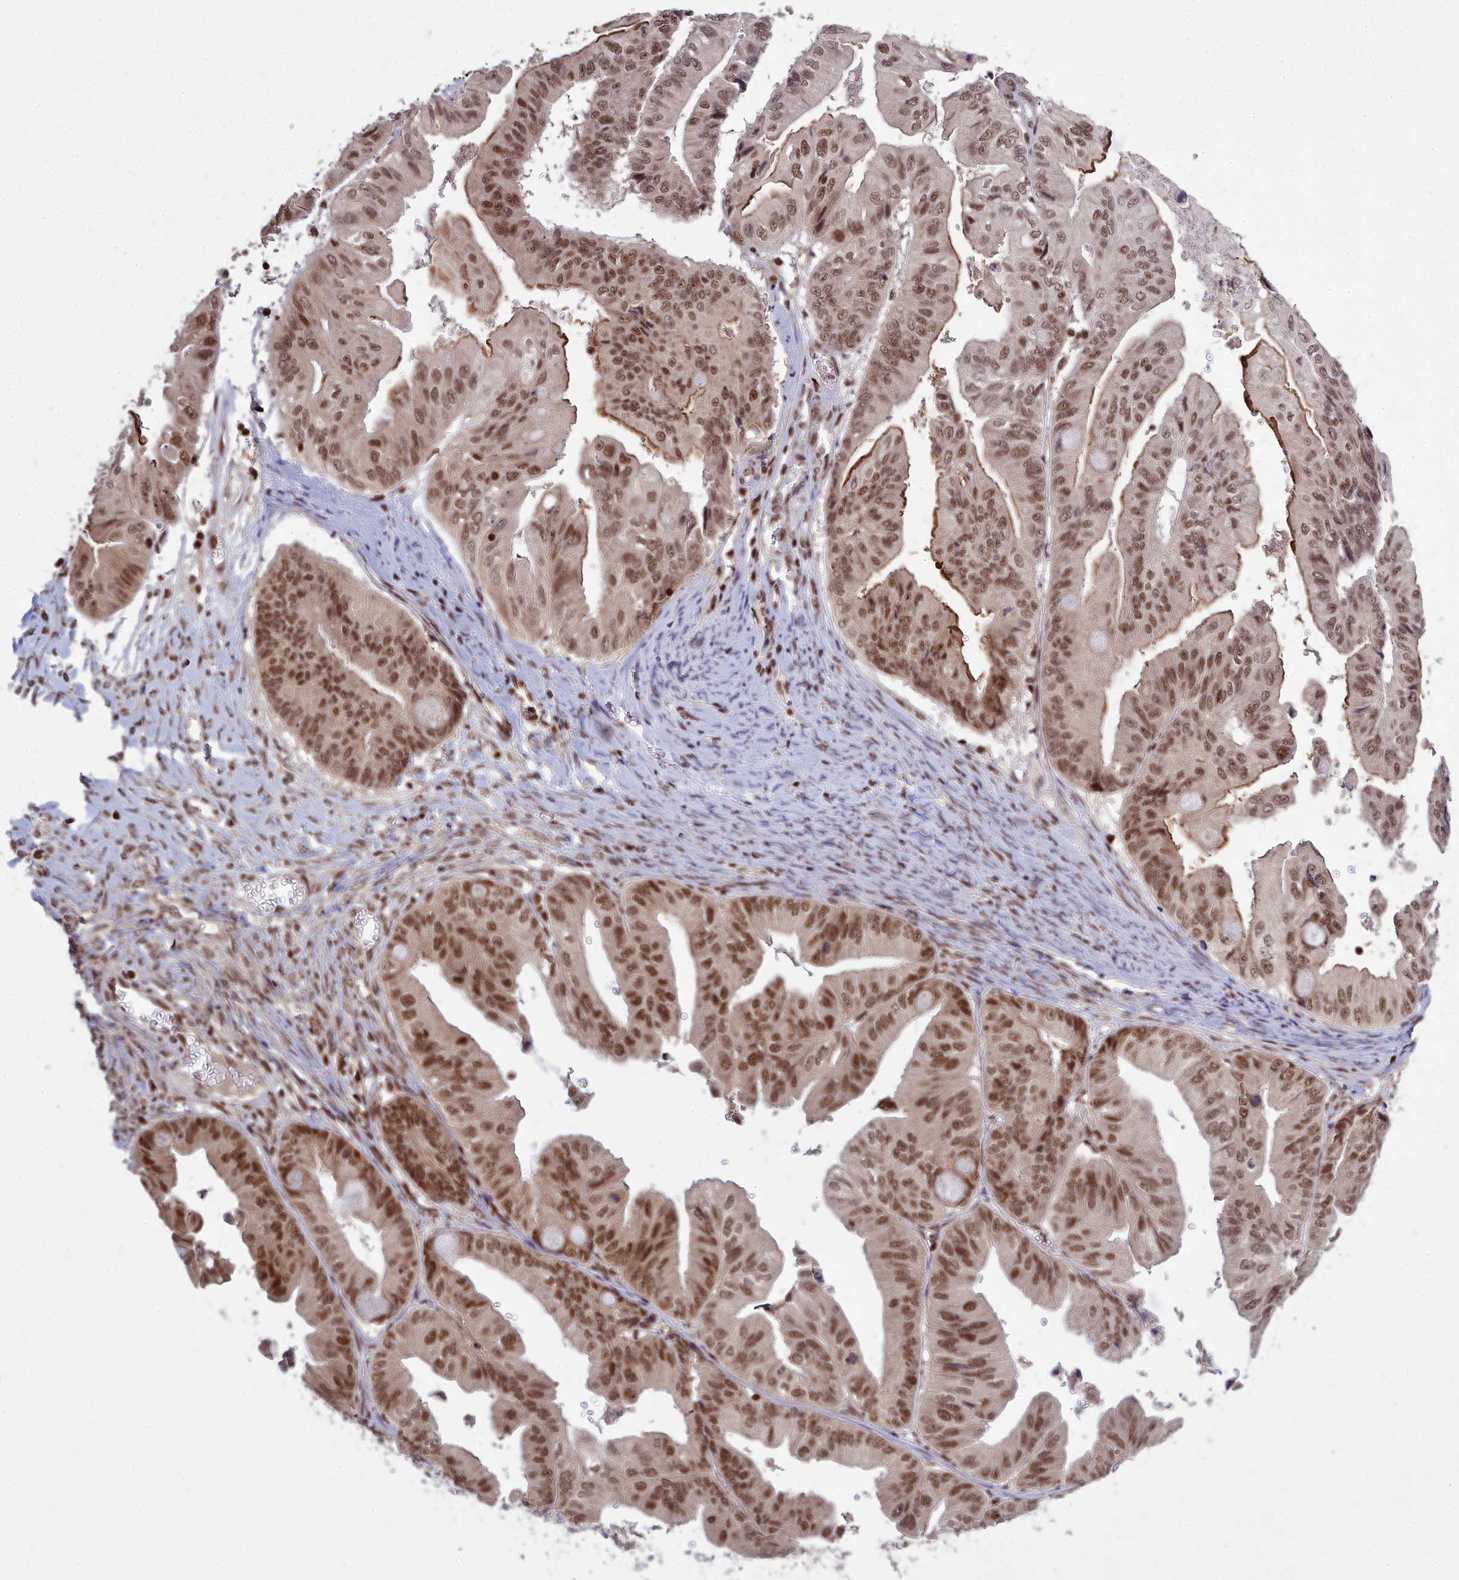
{"staining": {"intensity": "moderate", "quantity": ">75%", "location": "cytoplasmic/membranous,nuclear"}, "tissue": "ovarian cancer", "cell_type": "Tumor cells", "image_type": "cancer", "snomed": [{"axis": "morphology", "description": "Cystadenocarcinoma, mucinous, NOS"}, {"axis": "topography", "description": "Ovary"}], "caption": "Immunohistochemistry (IHC) photomicrograph of human ovarian cancer stained for a protein (brown), which displays medium levels of moderate cytoplasmic/membranous and nuclear expression in approximately >75% of tumor cells.", "gene": "GMEB1", "patient": {"sex": "female", "age": 61}}